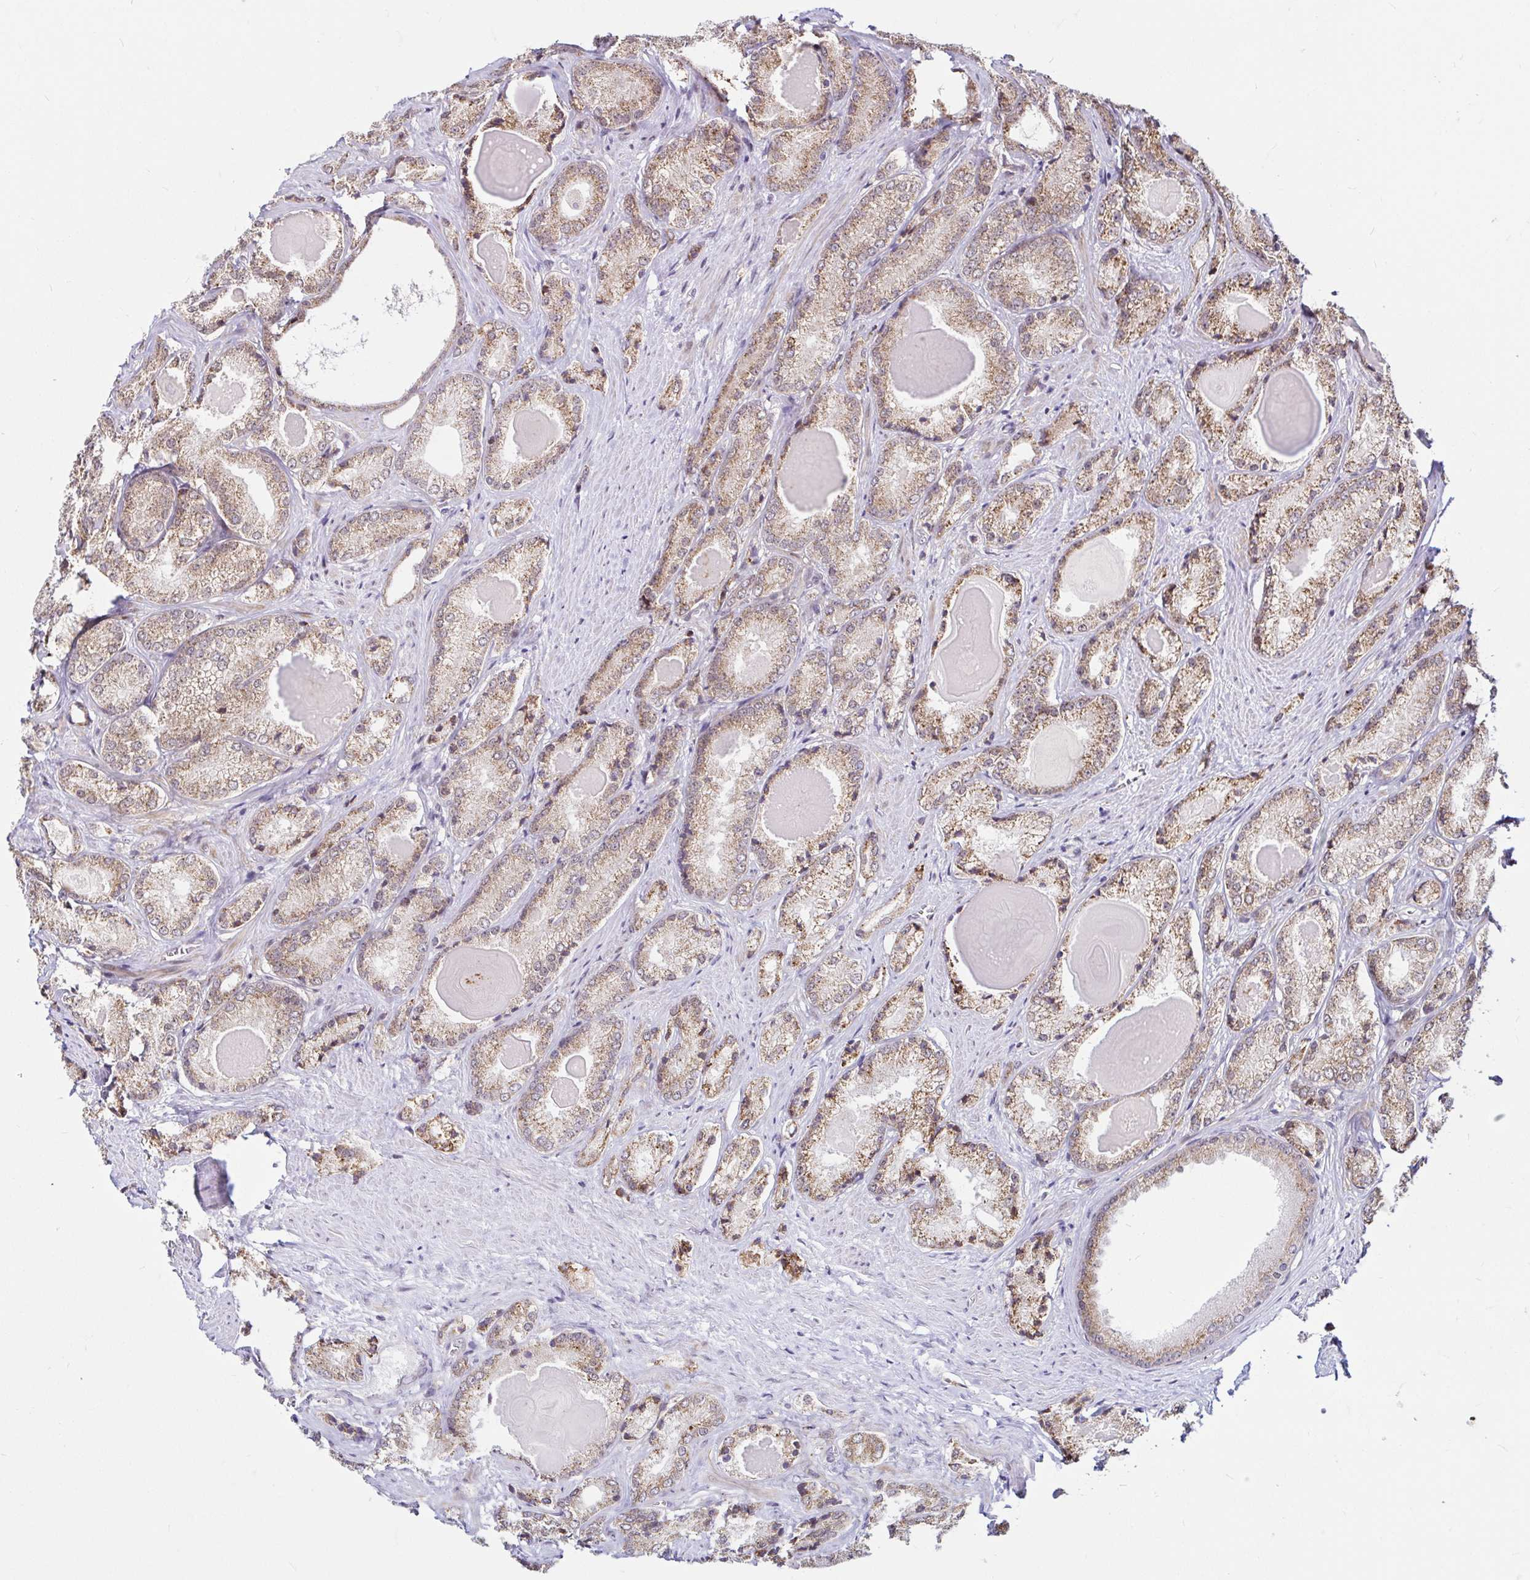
{"staining": {"intensity": "moderate", "quantity": ">75%", "location": "cytoplasmic/membranous"}, "tissue": "prostate cancer", "cell_type": "Tumor cells", "image_type": "cancer", "snomed": [{"axis": "morphology", "description": "Adenocarcinoma, NOS"}, {"axis": "morphology", "description": "Adenocarcinoma, Low grade"}, {"axis": "topography", "description": "Prostate"}], "caption": "High-magnification brightfield microscopy of prostate cancer (adenocarcinoma (low-grade)) stained with DAB (3,3'-diaminobenzidine) (brown) and counterstained with hematoxylin (blue). tumor cells exhibit moderate cytoplasmic/membranous positivity is appreciated in about>75% of cells. Immunohistochemistry stains the protein in brown and the nuclei are stained blue.", "gene": "TIMM50", "patient": {"sex": "male", "age": 68}}